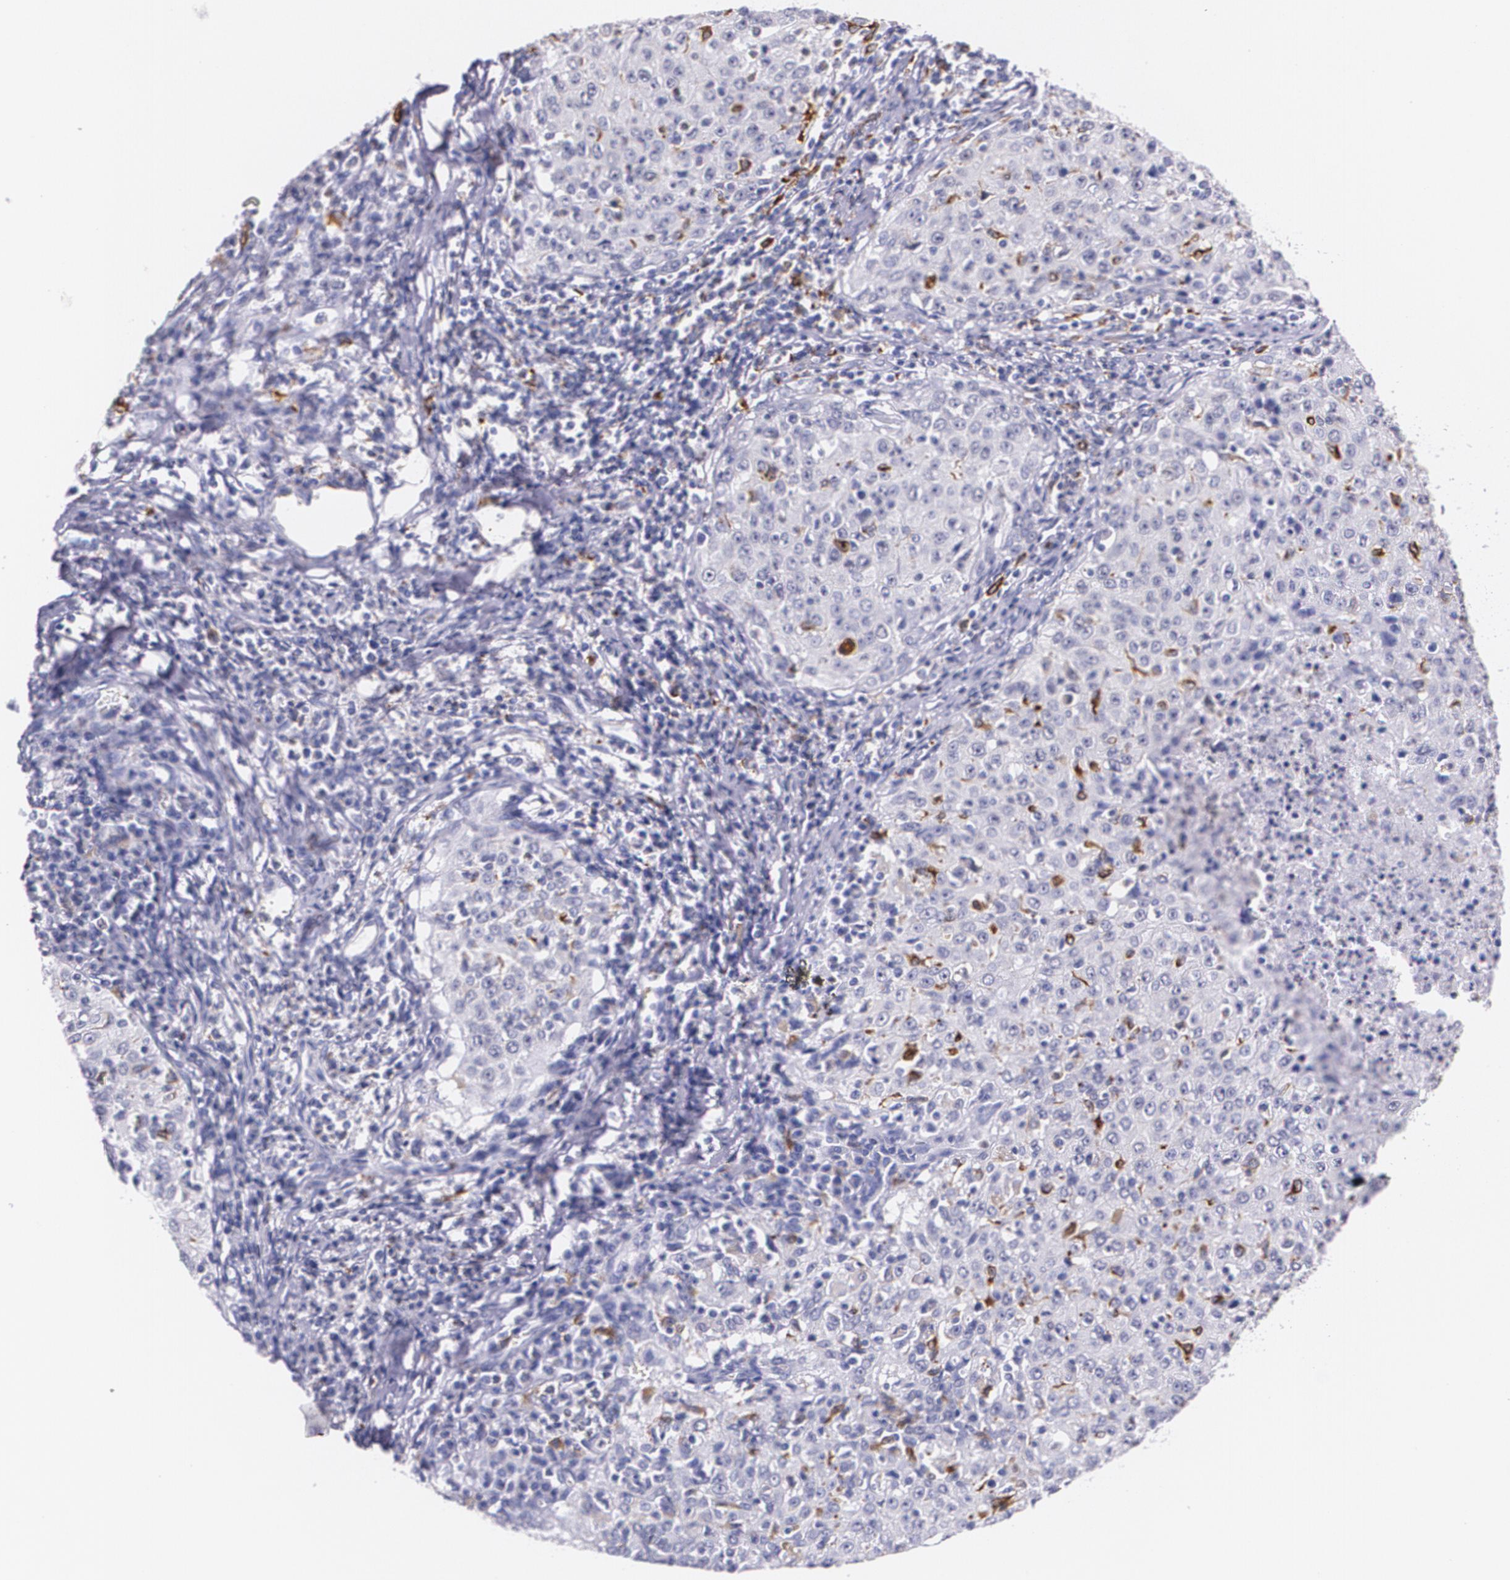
{"staining": {"intensity": "negative", "quantity": "none", "location": "none"}, "tissue": "cervical cancer", "cell_type": "Tumor cells", "image_type": "cancer", "snomed": [{"axis": "morphology", "description": "Squamous cell carcinoma, NOS"}, {"axis": "topography", "description": "Cervix"}], "caption": "An image of human cervical cancer is negative for staining in tumor cells.", "gene": "RTN1", "patient": {"sex": "female", "age": 27}}